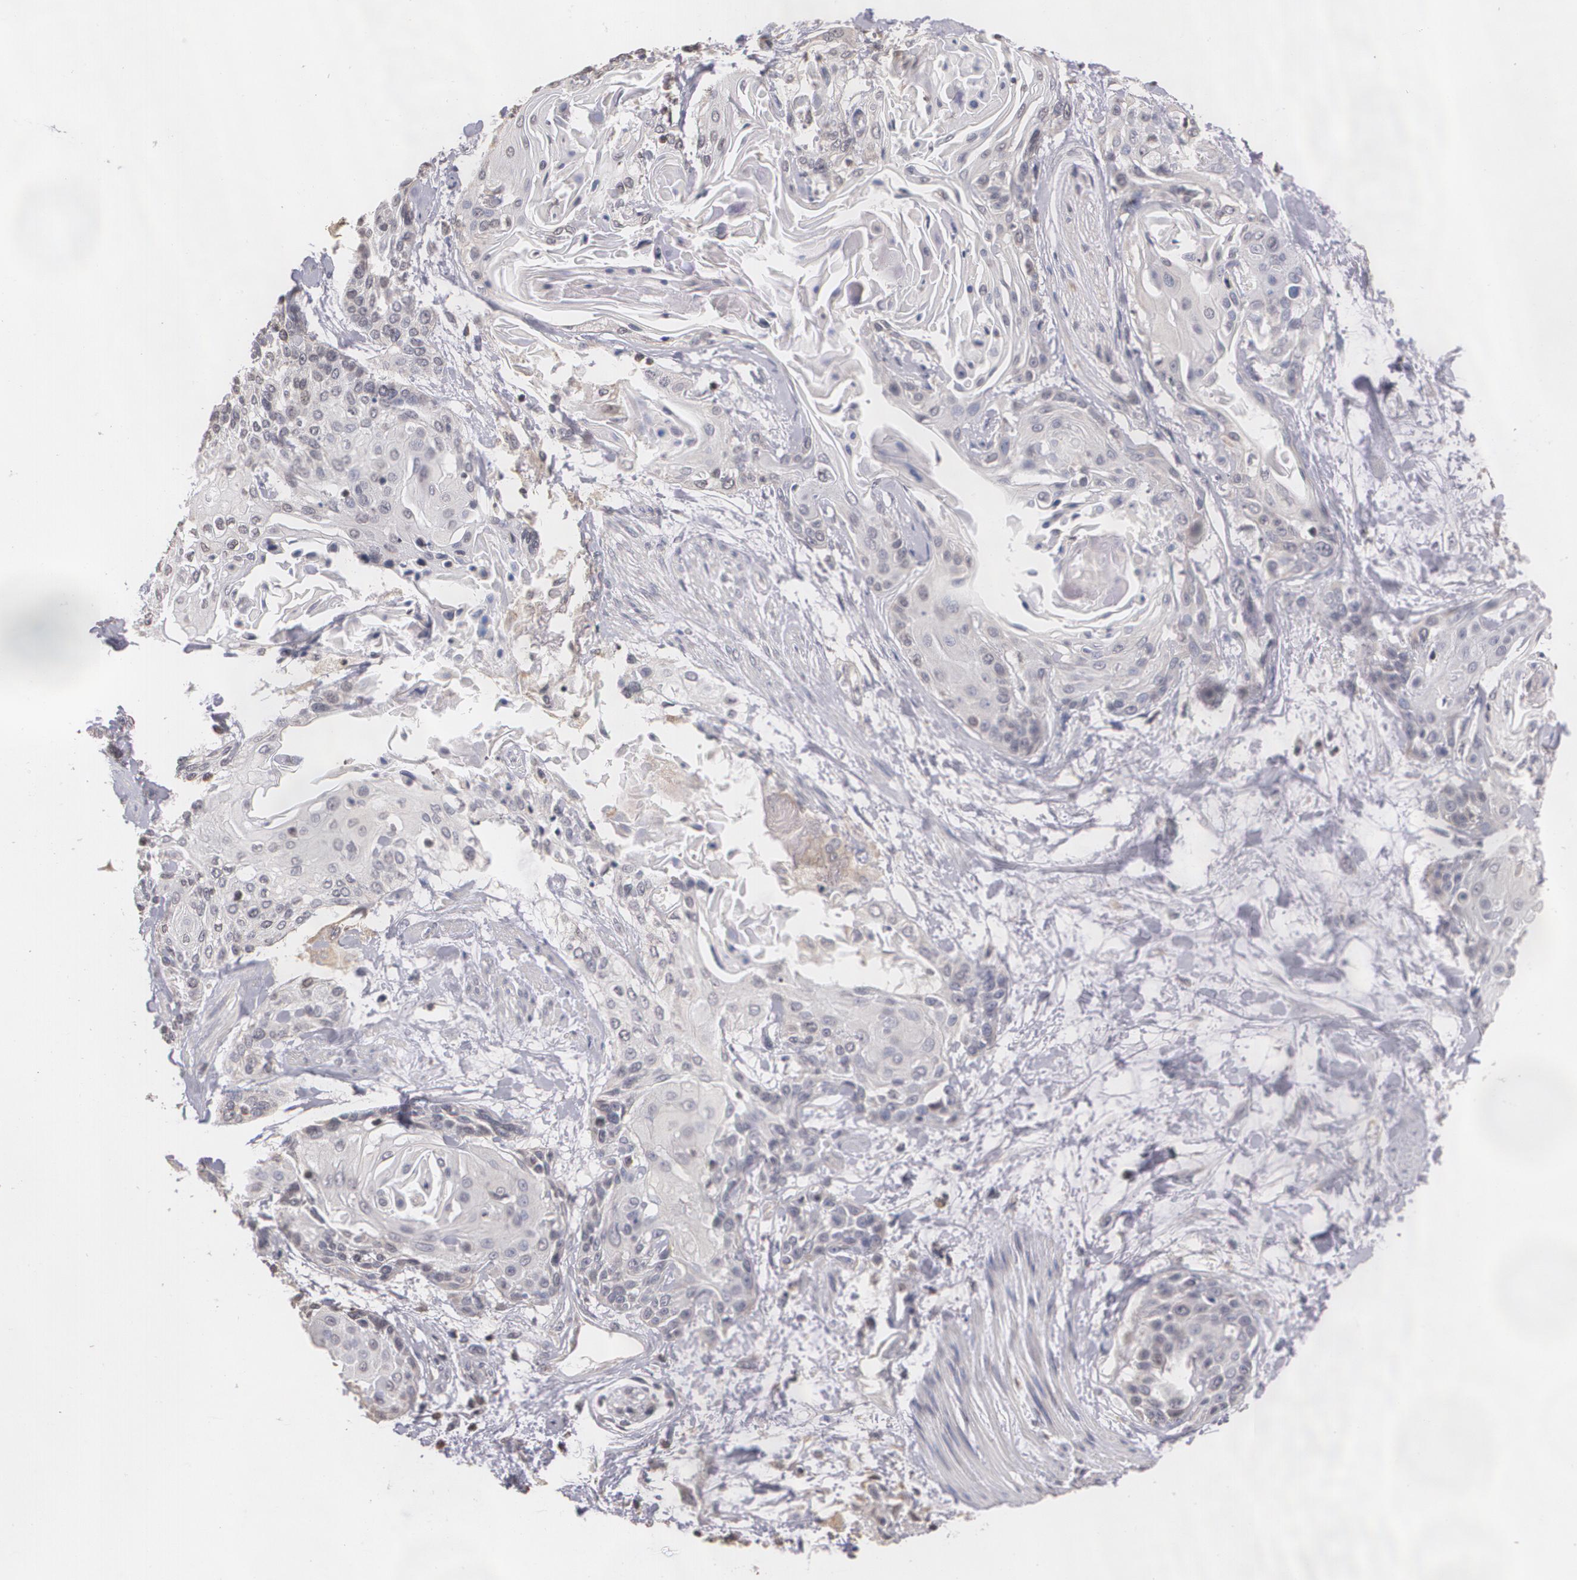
{"staining": {"intensity": "negative", "quantity": "none", "location": "none"}, "tissue": "cervical cancer", "cell_type": "Tumor cells", "image_type": "cancer", "snomed": [{"axis": "morphology", "description": "Squamous cell carcinoma, NOS"}, {"axis": "topography", "description": "Cervix"}], "caption": "High magnification brightfield microscopy of cervical cancer stained with DAB (3,3'-diaminobenzidine) (brown) and counterstained with hematoxylin (blue): tumor cells show no significant positivity.", "gene": "THRB", "patient": {"sex": "female", "age": 57}}